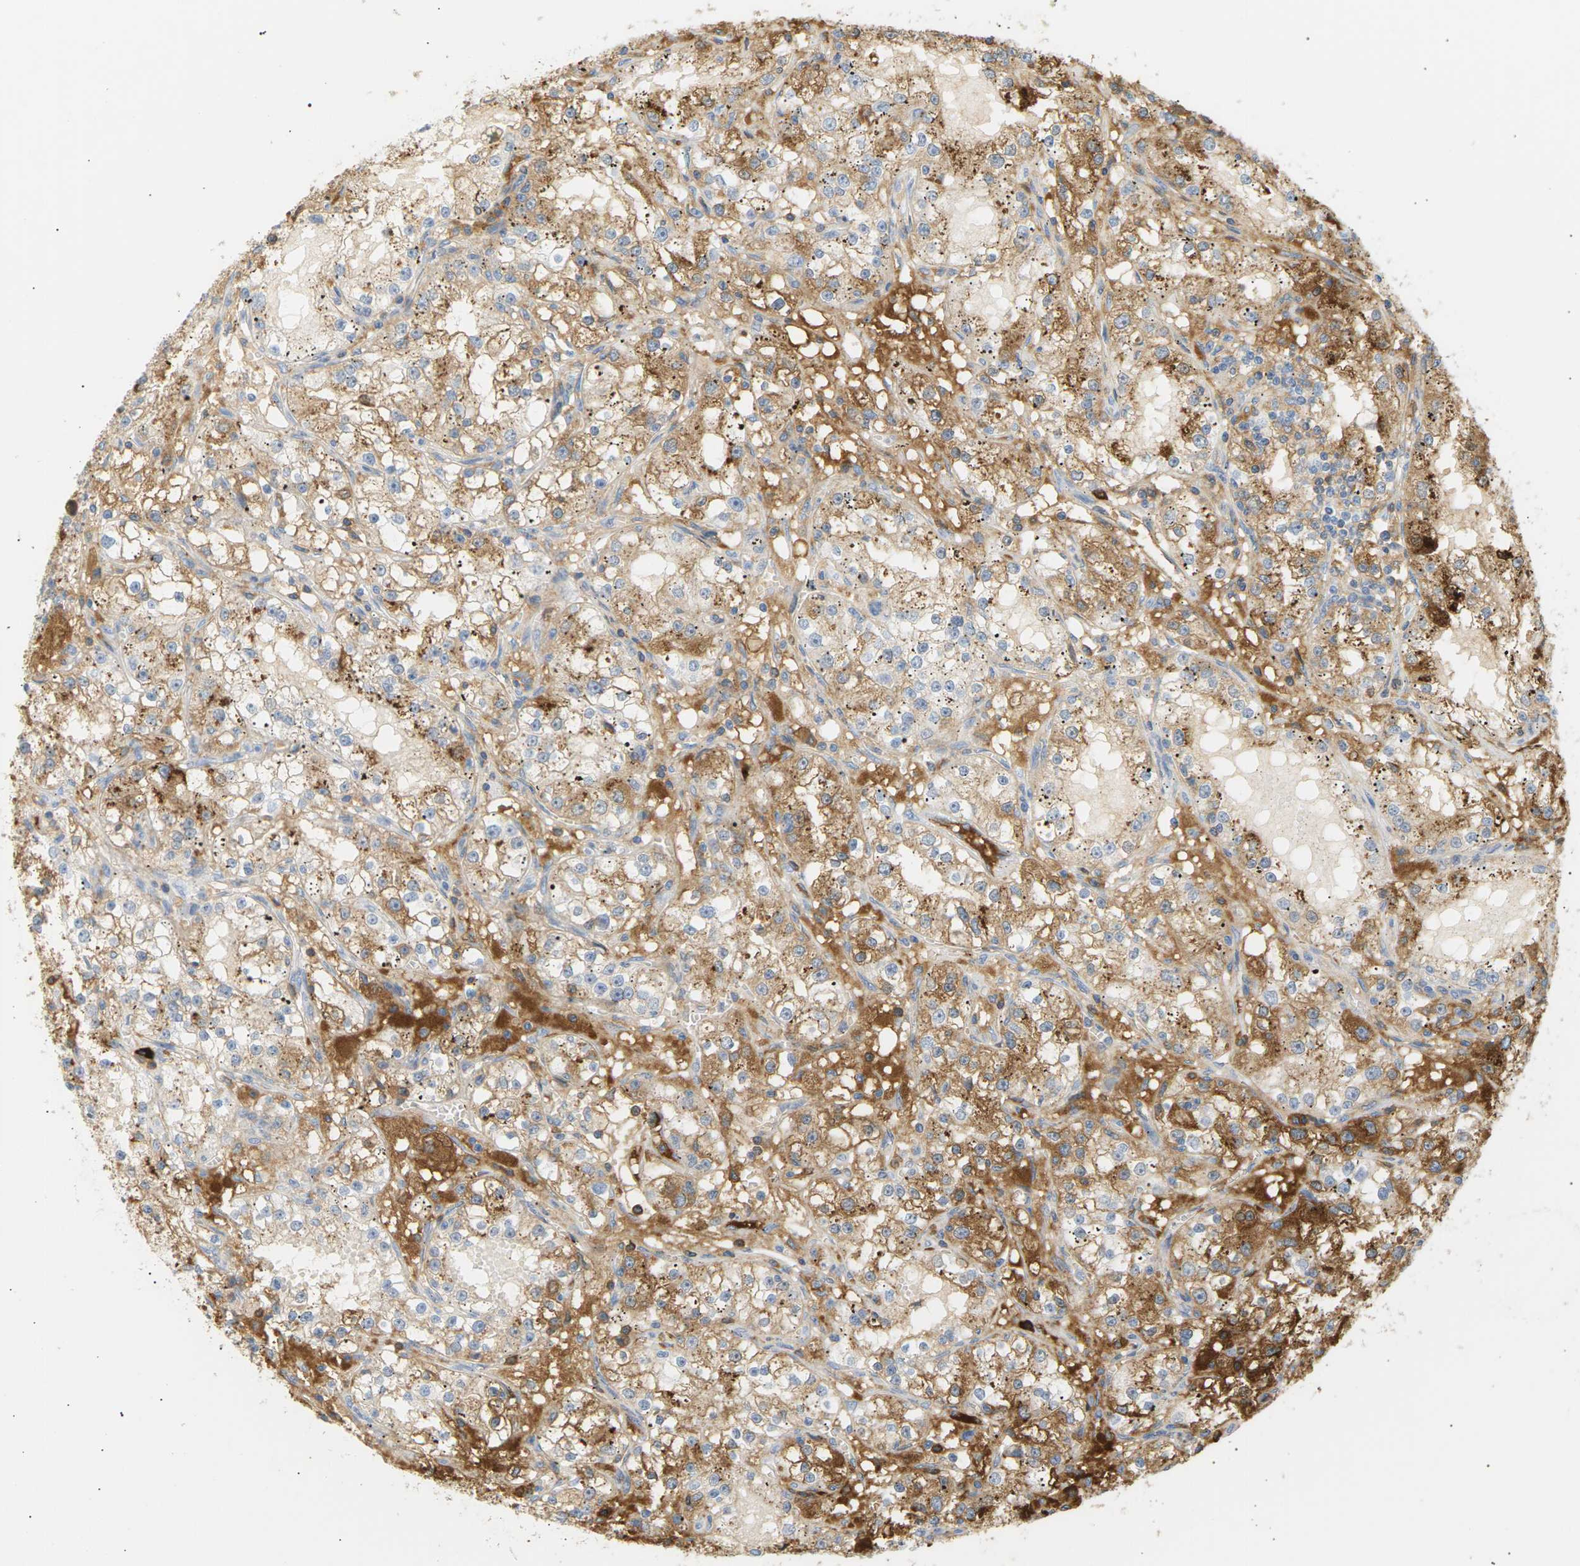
{"staining": {"intensity": "moderate", "quantity": "25%-75%", "location": "cytoplasmic/membranous"}, "tissue": "renal cancer", "cell_type": "Tumor cells", "image_type": "cancer", "snomed": [{"axis": "morphology", "description": "Adenocarcinoma, NOS"}, {"axis": "topography", "description": "Kidney"}], "caption": "A photomicrograph of human renal cancer stained for a protein shows moderate cytoplasmic/membranous brown staining in tumor cells.", "gene": "IGLC3", "patient": {"sex": "male", "age": 56}}